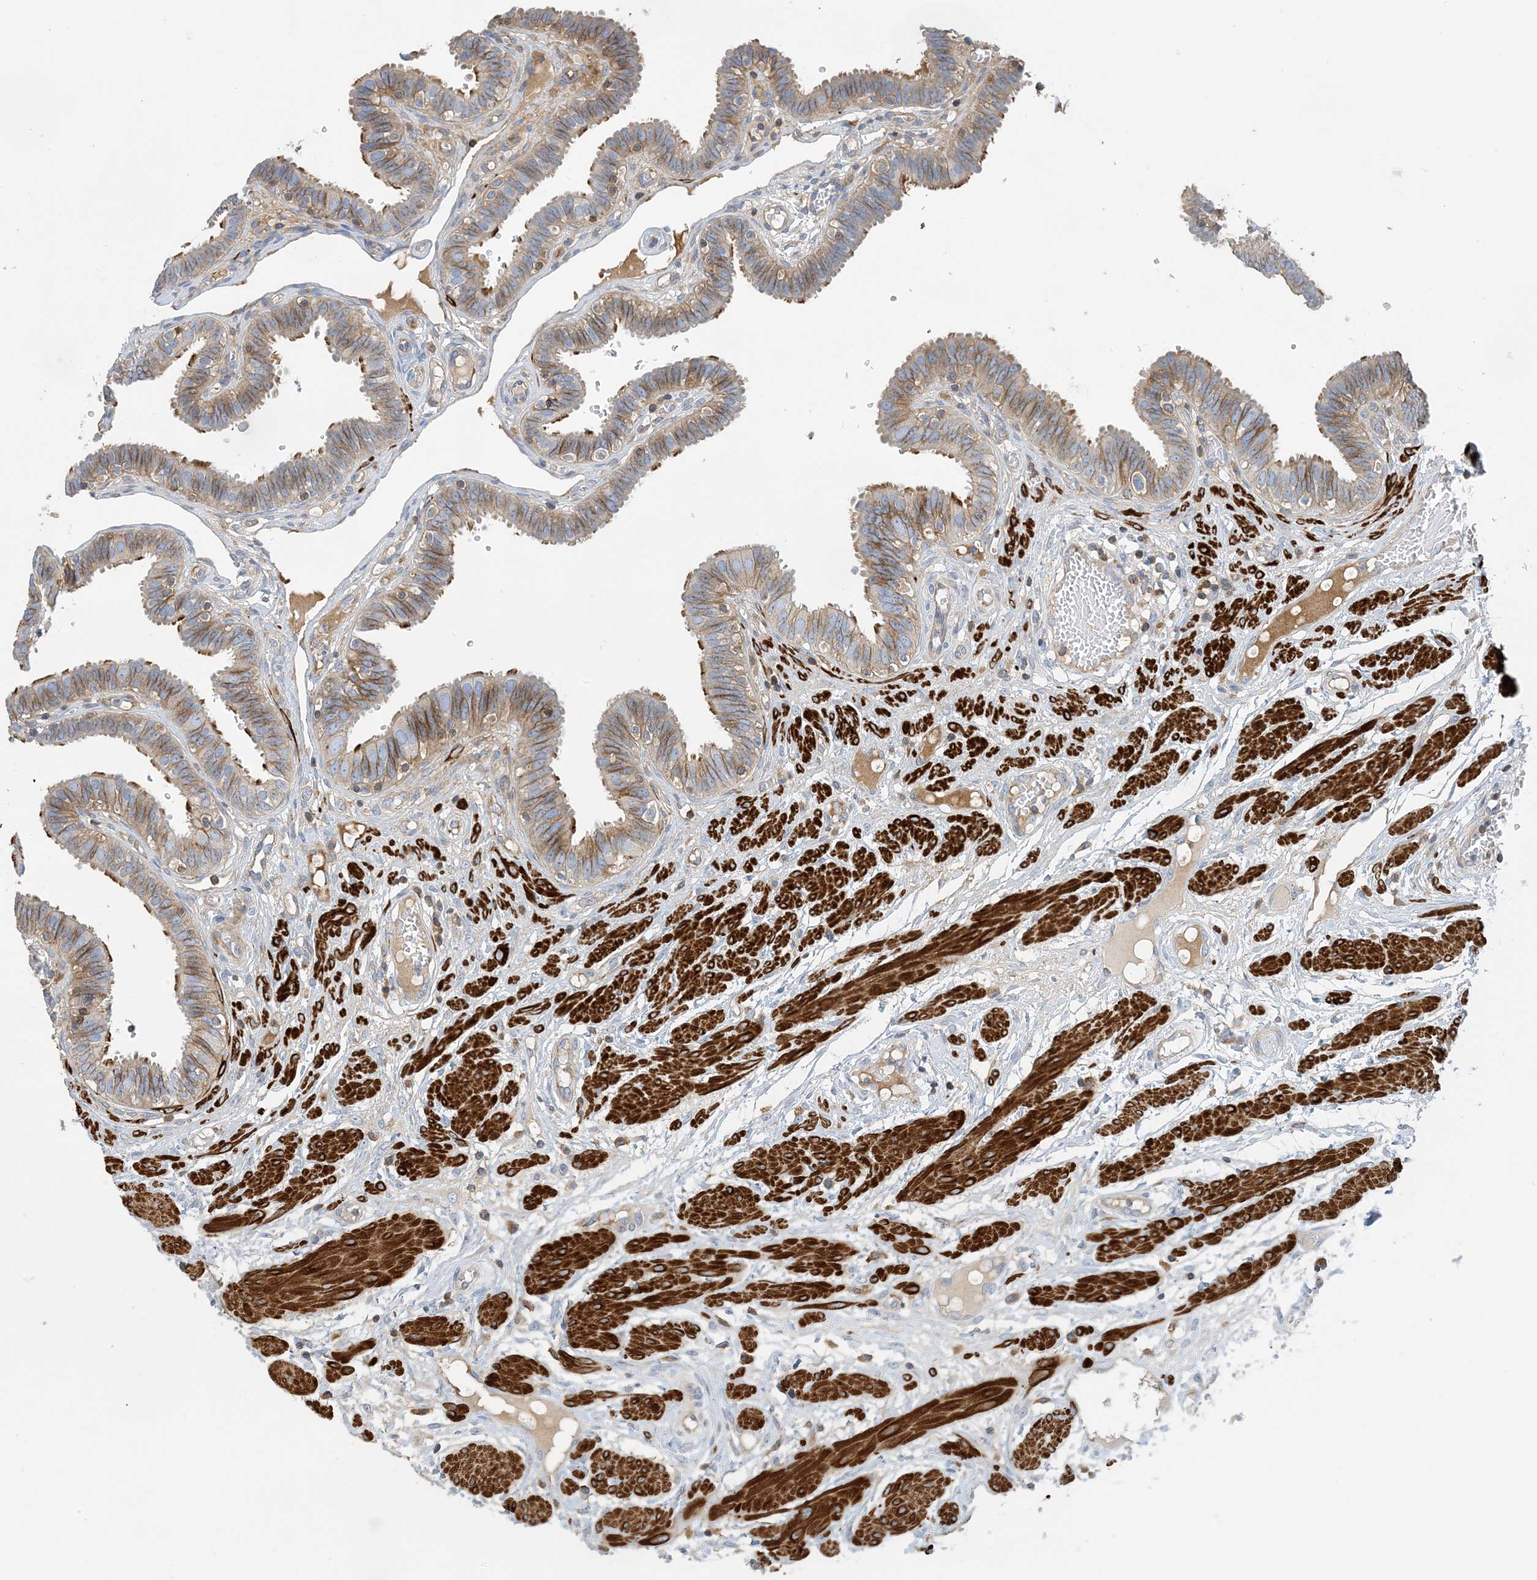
{"staining": {"intensity": "moderate", "quantity": "25%-75%", "location": "cytoplasmic/membranous"}, "tissue": "fallopian tube", "cell_type": "Glandular cells", "image_type": "normal", "snomed": [{"axis": "morphology", "description": "Normal tissue, NOS"}, {"axis": "topography", "description": "Fallopian tube"}, {"axis": "topography", "description": "Placenta"}], "caption": "This photomicrograph reveals immunohistochemistry staining of unremarkable human fallopian tube, with medium moderate cytoplasmic/membranous staining in approximately 25%-75% of glandular cells.", "gene": "CALHM5", "patient": {"sex": "female", "age": 32}}